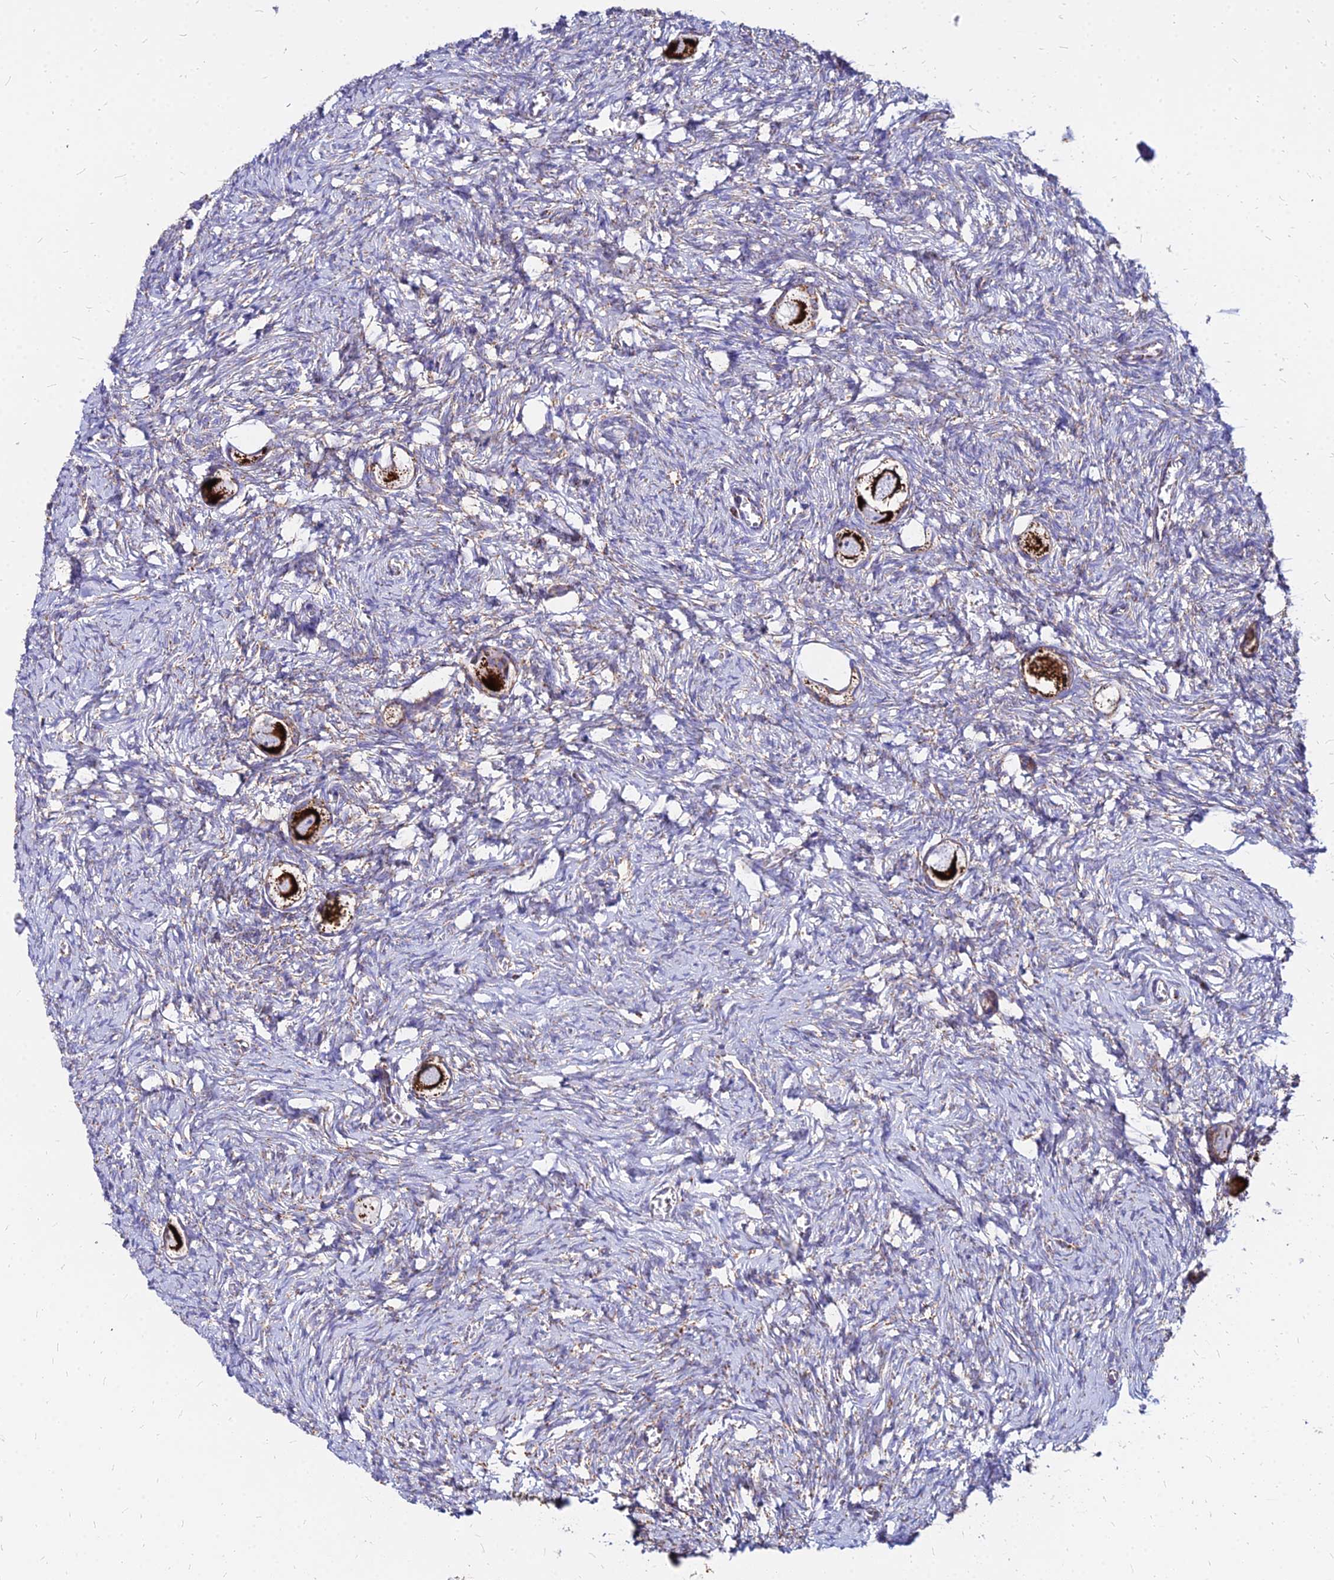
{"staining": {"intensity": "strong", "quantity": ">75%", "location": "cytoplasmic/membranous"}, "tissue": "ovary", "cell_type": "Follicle cells", "image_type": "normal", "snomed": [{"axis": "morphology", "description": "Normal tissue, NOS"}, {"axis": "topography", "description": "Ovary"}], "caption": "Immunohistochemical staining of unremarkable ovary reveals >75% levels of strong cytoplasmic/membranous protein expression in about >75% of follicle cells. The staining was performed using DAB, with brown indicating positive protein expression. Nuclei are stained blue with hematoxylin.", "gene": "DLD", "patient": {"sex": "female", "age": 27}}